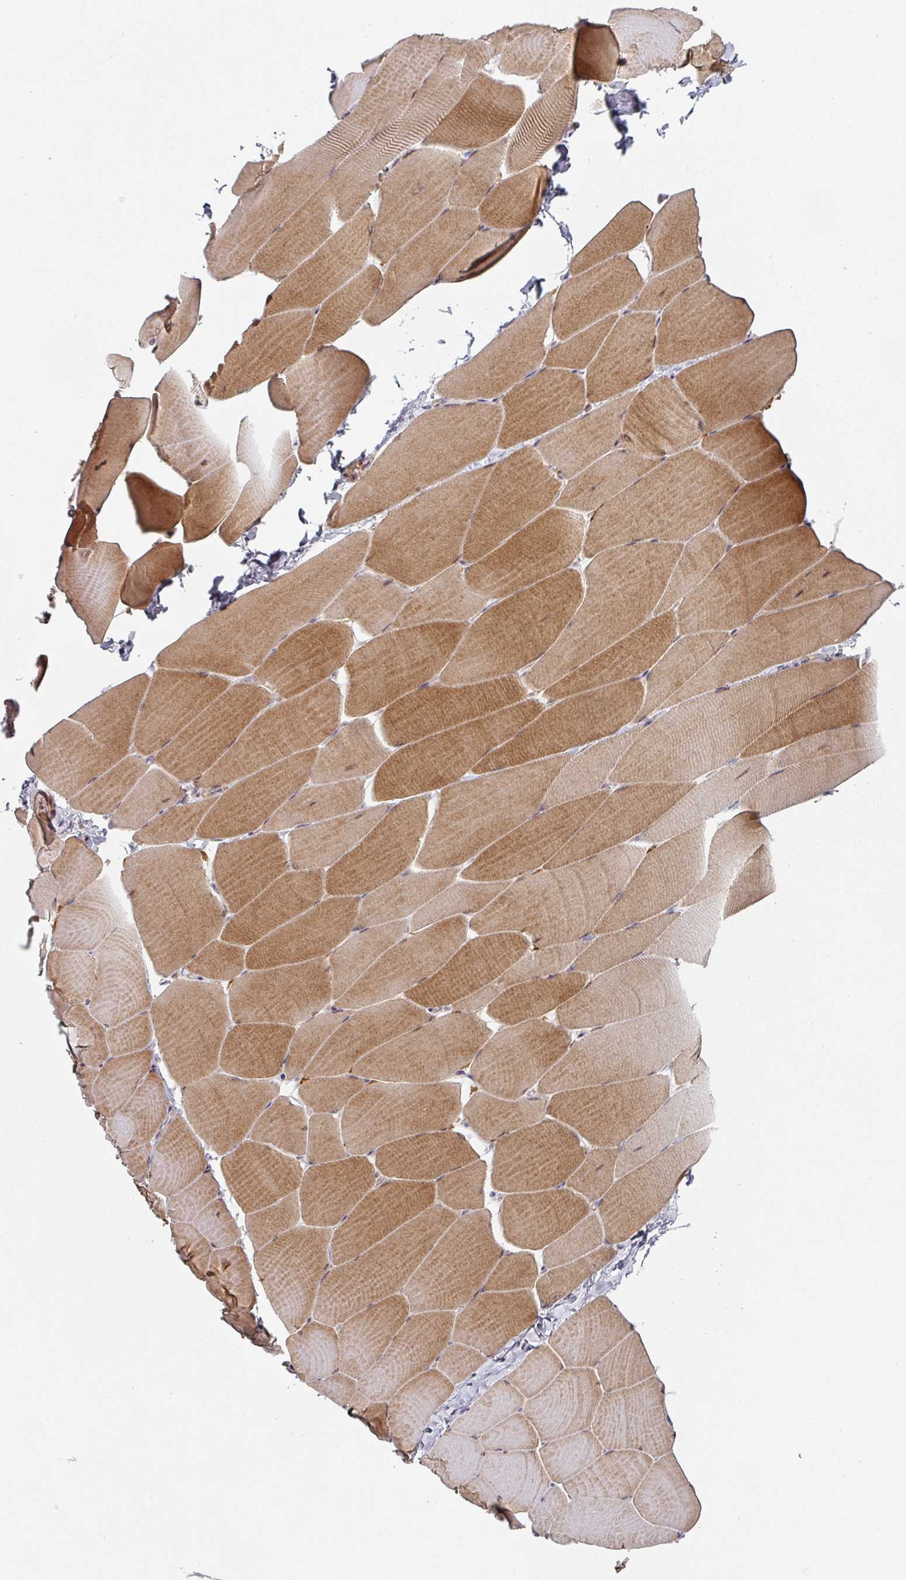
{"staining": {"intensity": "moderate", "quantity": ">75%", "location": "cytoplasmic/membranous,nuclear"}, "tissue": "skeletal muscle", "cell_type": "Myocytes", "image_type": "normal", "snomed": [{"axis": "morphology", "description": "Normal tissue, NOS"}, {"axis": "topography", "description": "Skeletal muscle"}], "caption": "The immunohistochemical stain shows moderate cytoplasmic/membranous,nuclear staining in myocytes of unremarkable skeletal muscle.", "gene": "PSME3IP1", "patient": {"sex": "male", "age": 25}}